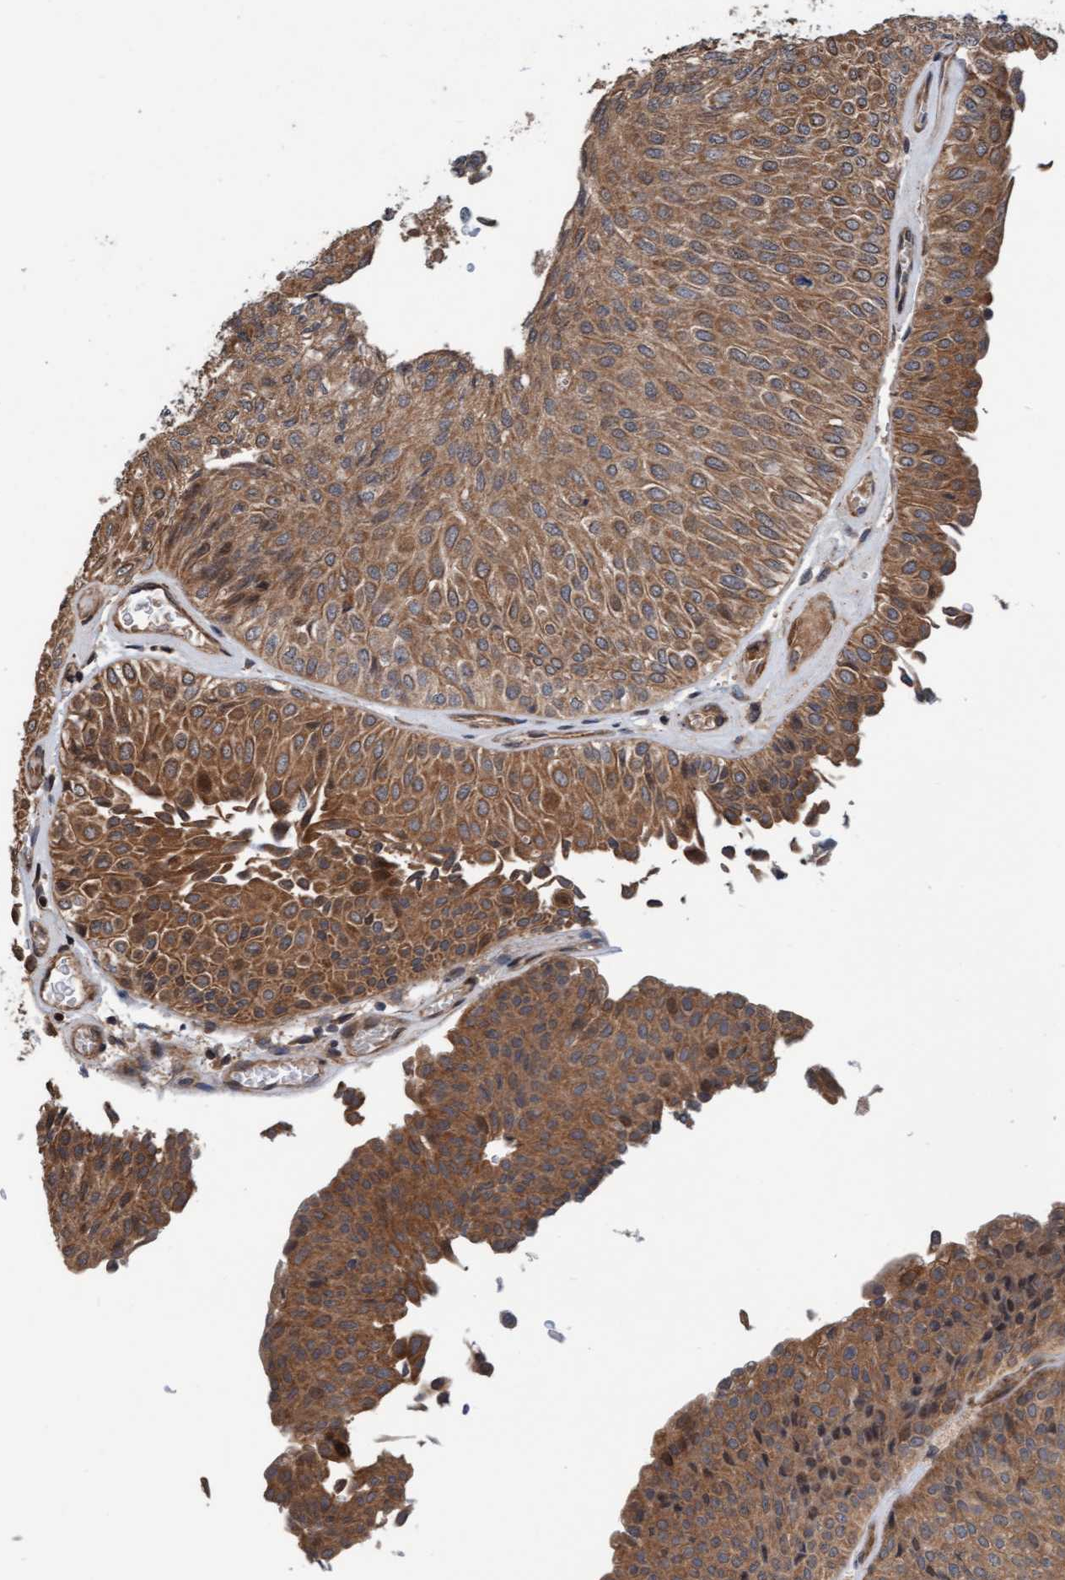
{"staining": {"intensity": "moderate", "quantity": ">75%", "location": "cytoplasmic/membranous"}, "tissue": "urothelial cancer", "cell_type": "Tumor cells", "image_type": "cancer", "snomed": [{"axis": "morphology", "description": "Urothelial carcinoma, Low grade"}, {"axis": "topography", "description": "Urinary bladder"}], "caption": "An IHC image of neoplastic tissue is shown. Protein staining in brown labels moderate cytoplasmic/membranous positivity in low-grade urothelial carcinoma within tumor cells. (Brightfield microscopy of DAB IHC at high magnification).", "gene": "MLXIP", "patient": {"sex": "male", "age": 78}}